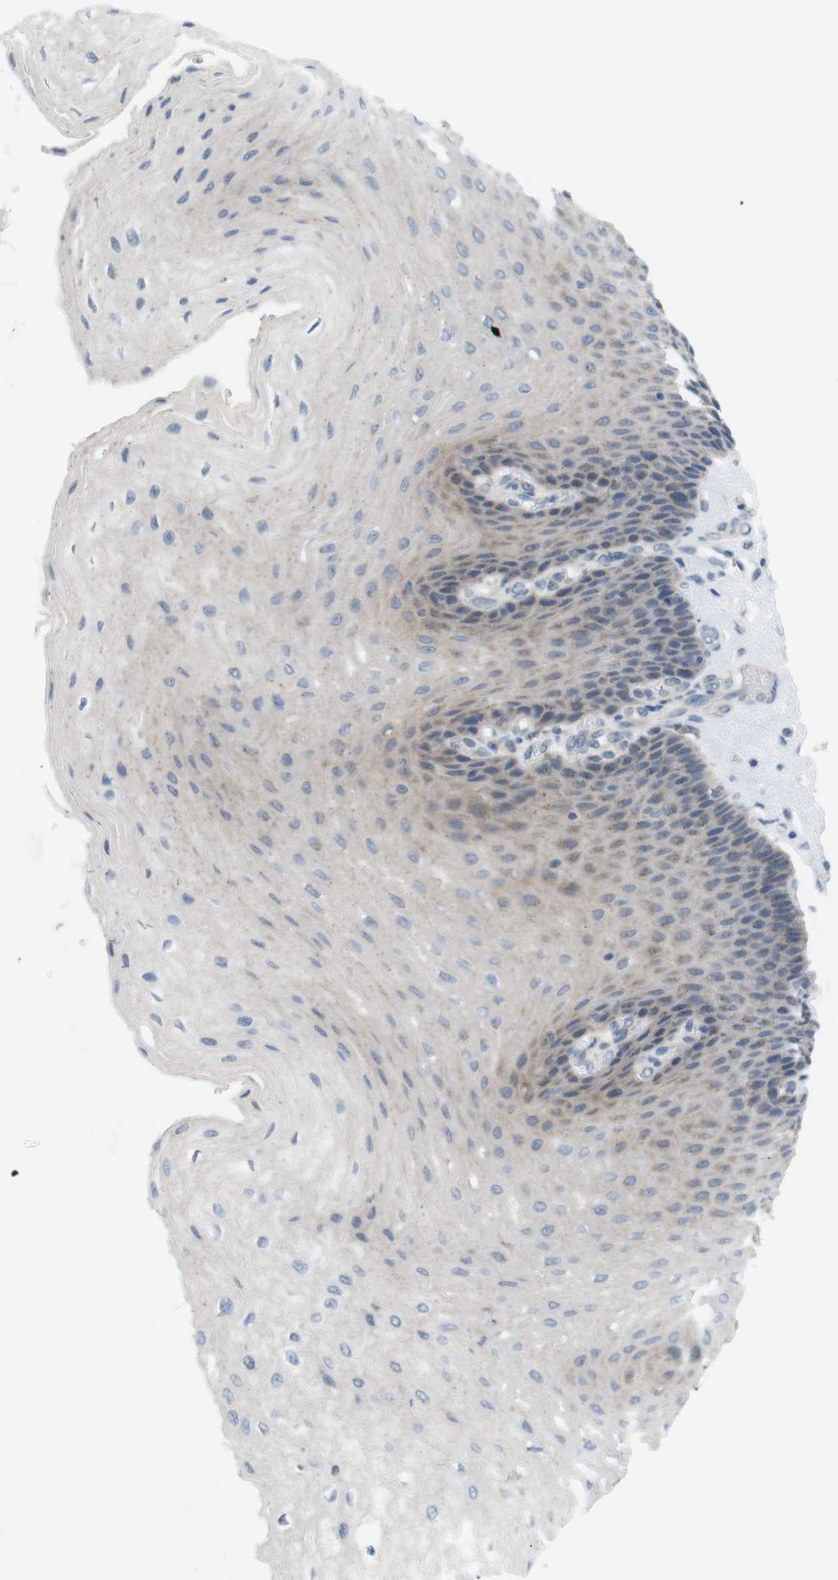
{"staining": {"intensity": "weak", "quantity": "<25%", "location": "cytoplasmic/membranous"}, "tissue": "esophagus", "cell_type": "Squamous epithelial cells", "image_type": "normal", "snomed": [{"axis": "morphology", "description": "Normal tissue, NOS"}, {"axis": "topography", "description": "Esophagus"}], "caption": "DAB (3,3'-diaminobenzidine) immunohistochemical staining of benign human esophagus reveals no significant positivity in squamous epithelial cells.", "gene": "YIPF3", "patient": {"sex": "female", "age": 72}}